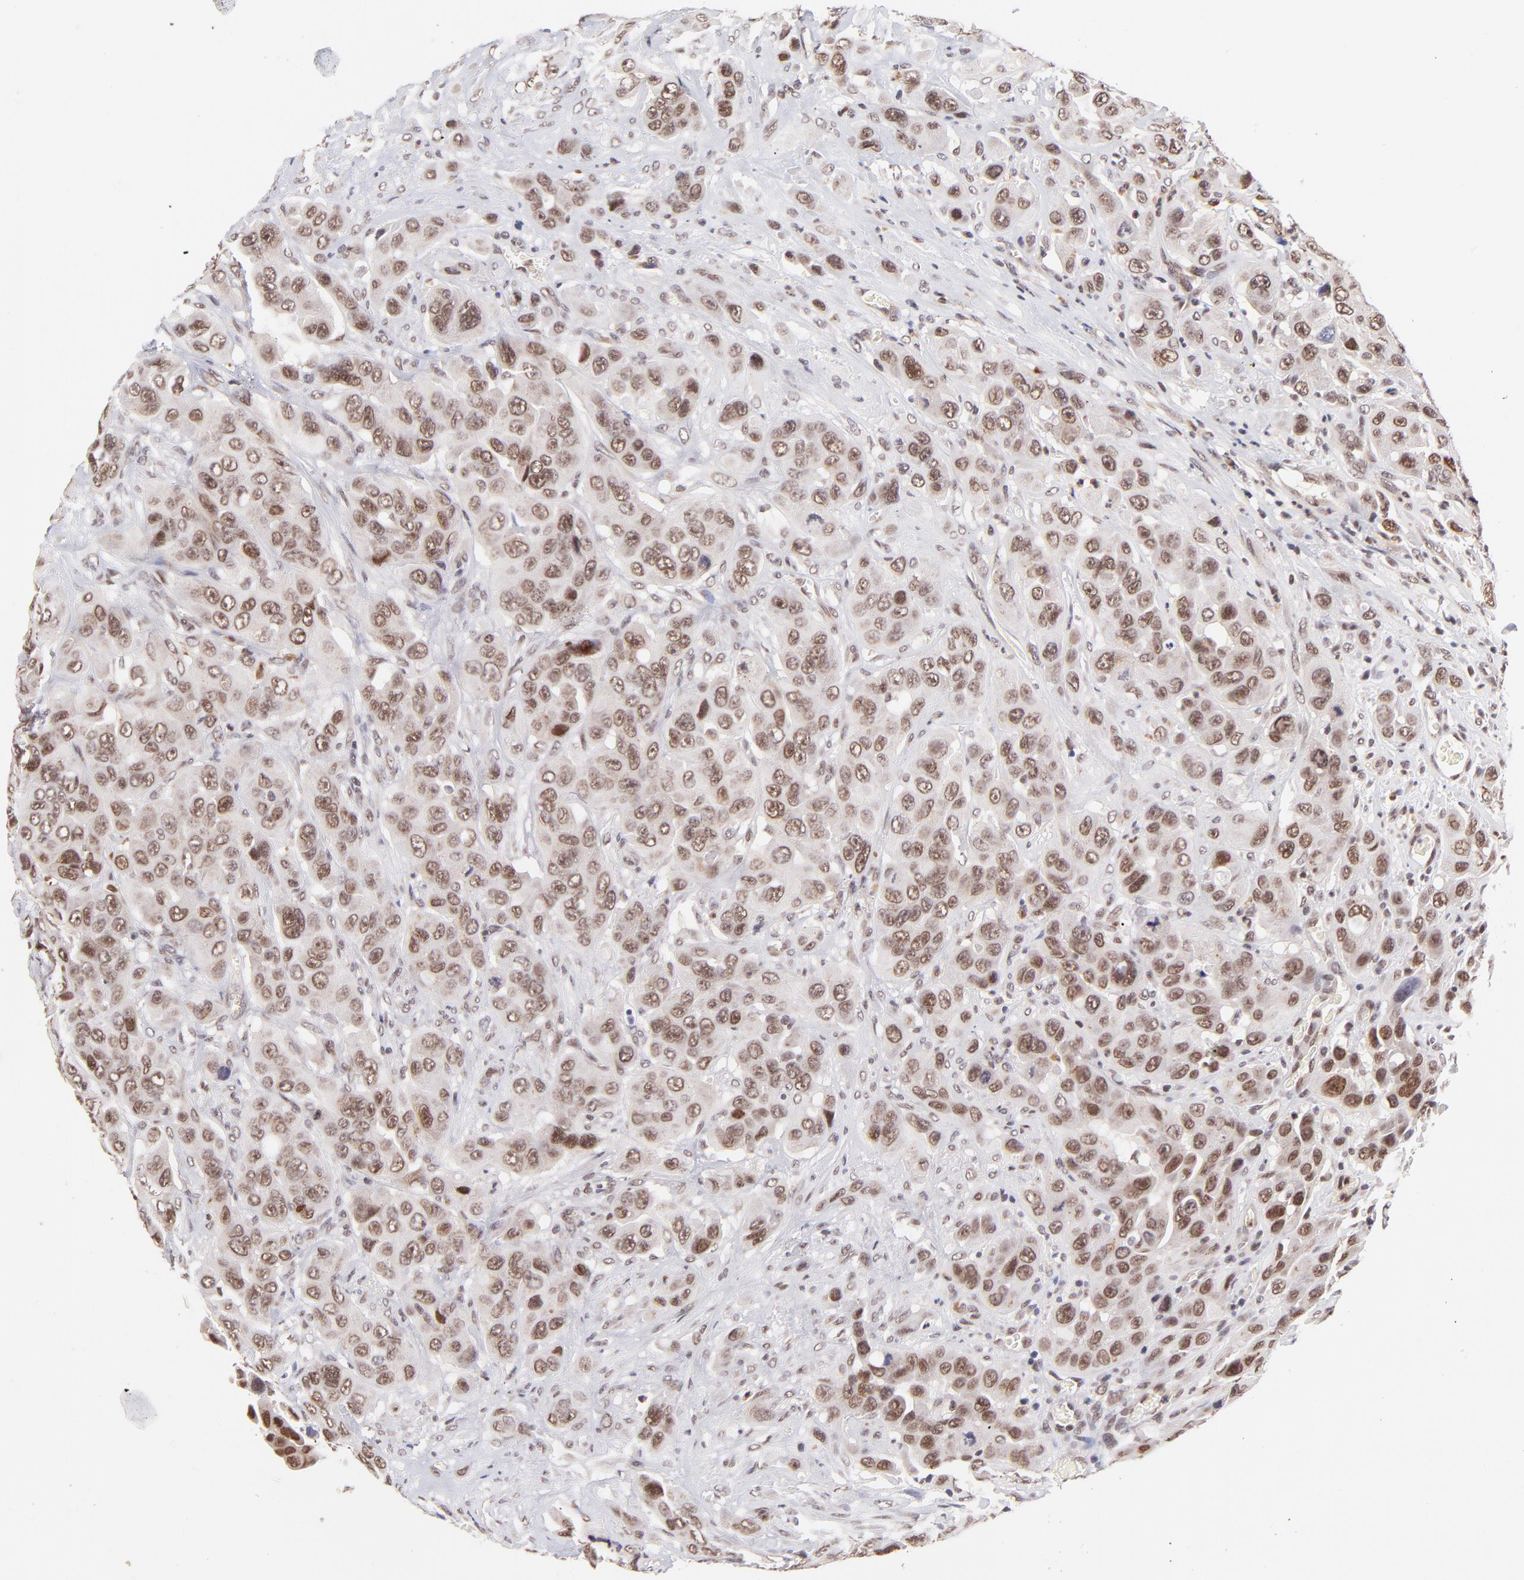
{"staining": {"intensity": "moderate", "quantity": ">75%", "location": "nuclear"}, "tissue": "urothelial cancer", "cell_type": "Tumor cells", "image_type": "cancer", "snomed": [{"axis": "morphology", "description": "Urothelial carcinoma, High grade"}, {"axis": "topography", "description": "Urinary bladder"}], "caption": "Protein staining of urothelial cancer tissue reveals moderate nuclear expression in about >75% of tumor cells.", "gene": "MED12", "patient": {"sex": "male", "age": 73}}